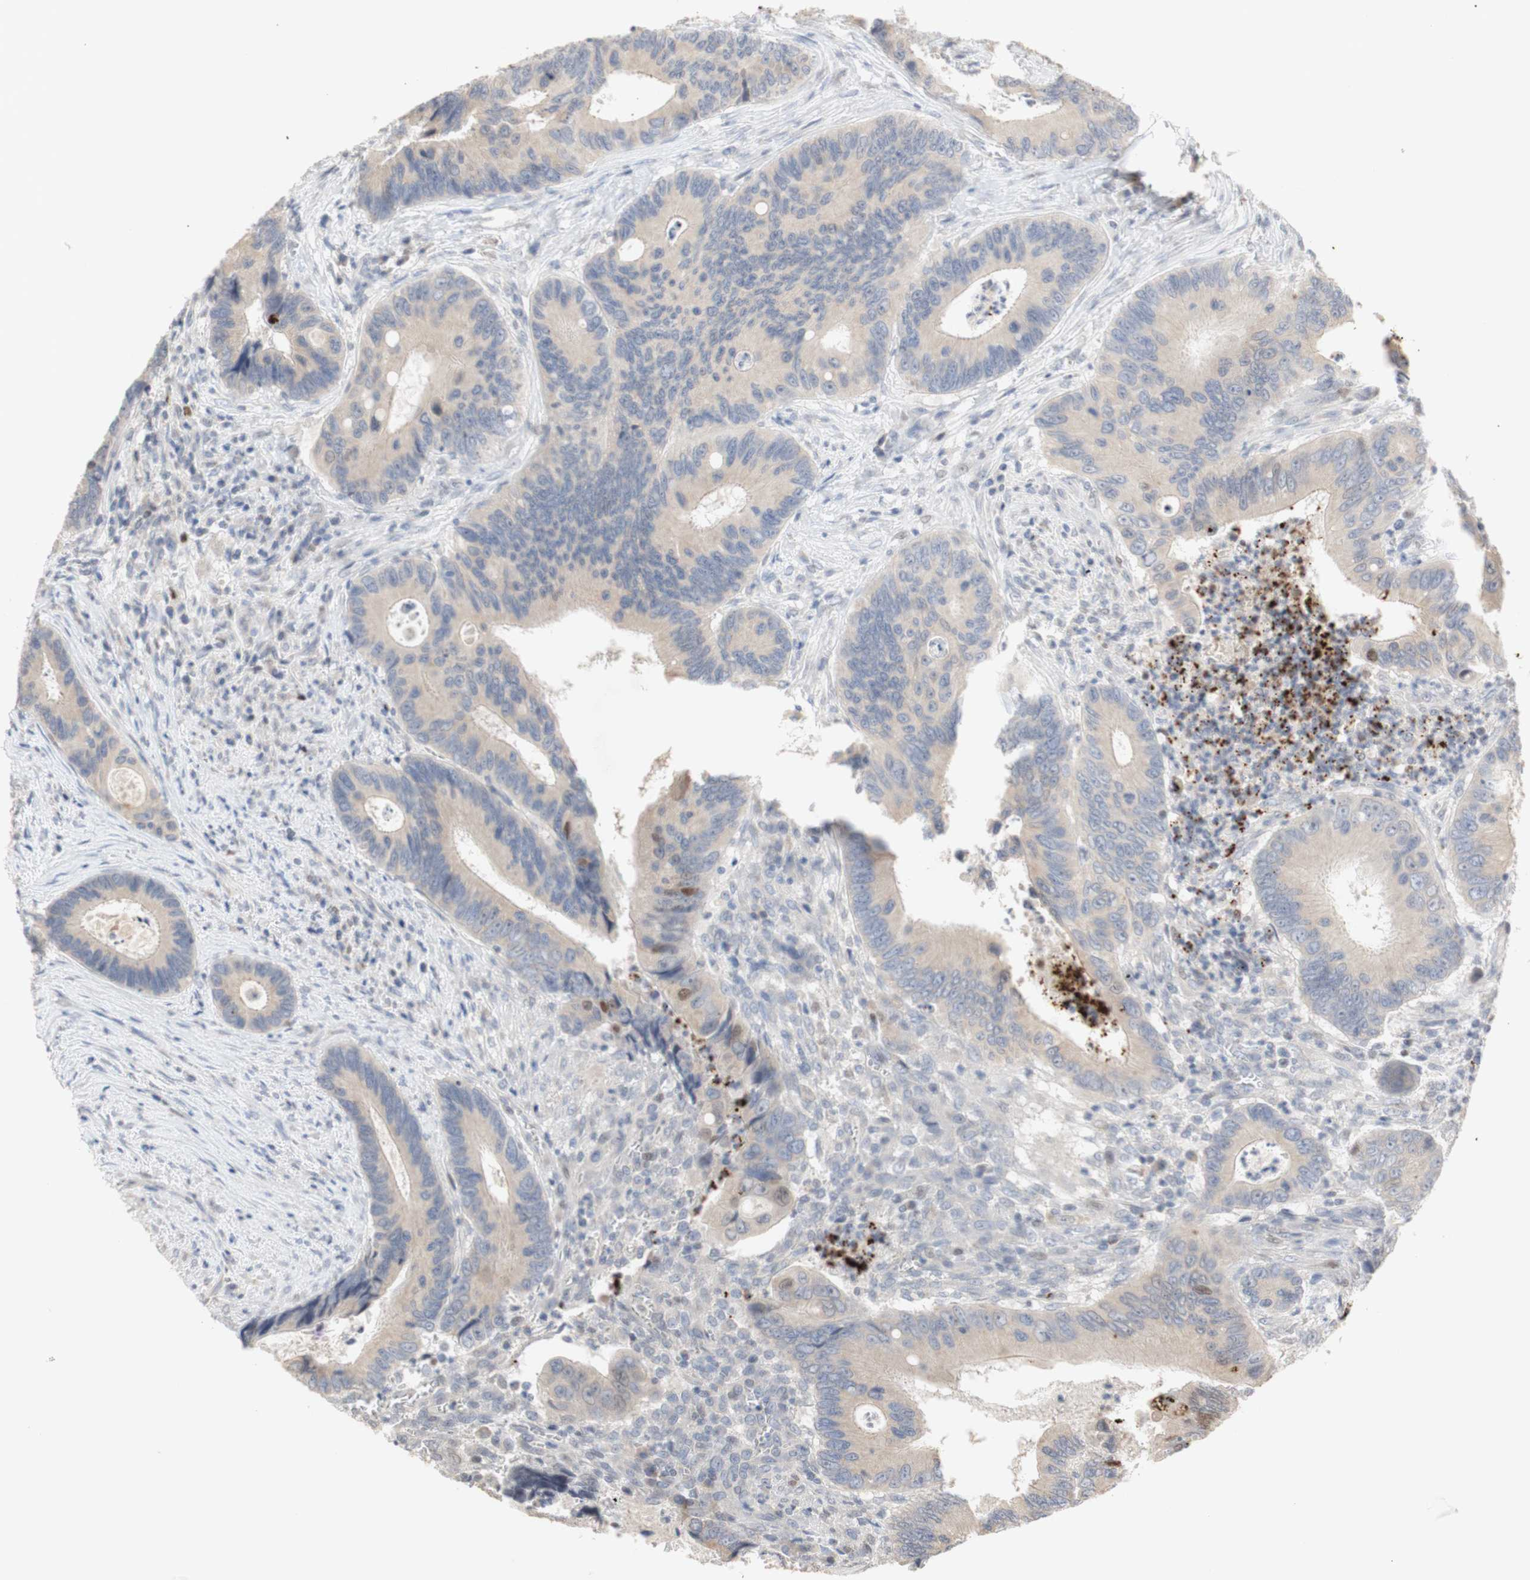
{"staining": {"intensity": "weak", "quantity": ">75%", "location": "cytoplasmic/membranous"}, "tissue": "colorectal cancer", "cell_type": "Tumor cells", "image_type": "cancer", "snomed": [{"axis": "morphology", "description": "Inflammation, NOS"}, {"axis": "morphology", "description": "Adenocarcinoma, NOS"}, {"axis": "topography", "description": "Colon"}], "caption": "Immunohistochemical staining of colorectal cancer (adenocarcinoma) displays low levels of weak cytoplasmic/membranous staining in about >75% of tumor cells.", "gene": "FOSB", "patient": {"sex": "male", "age": 72}}